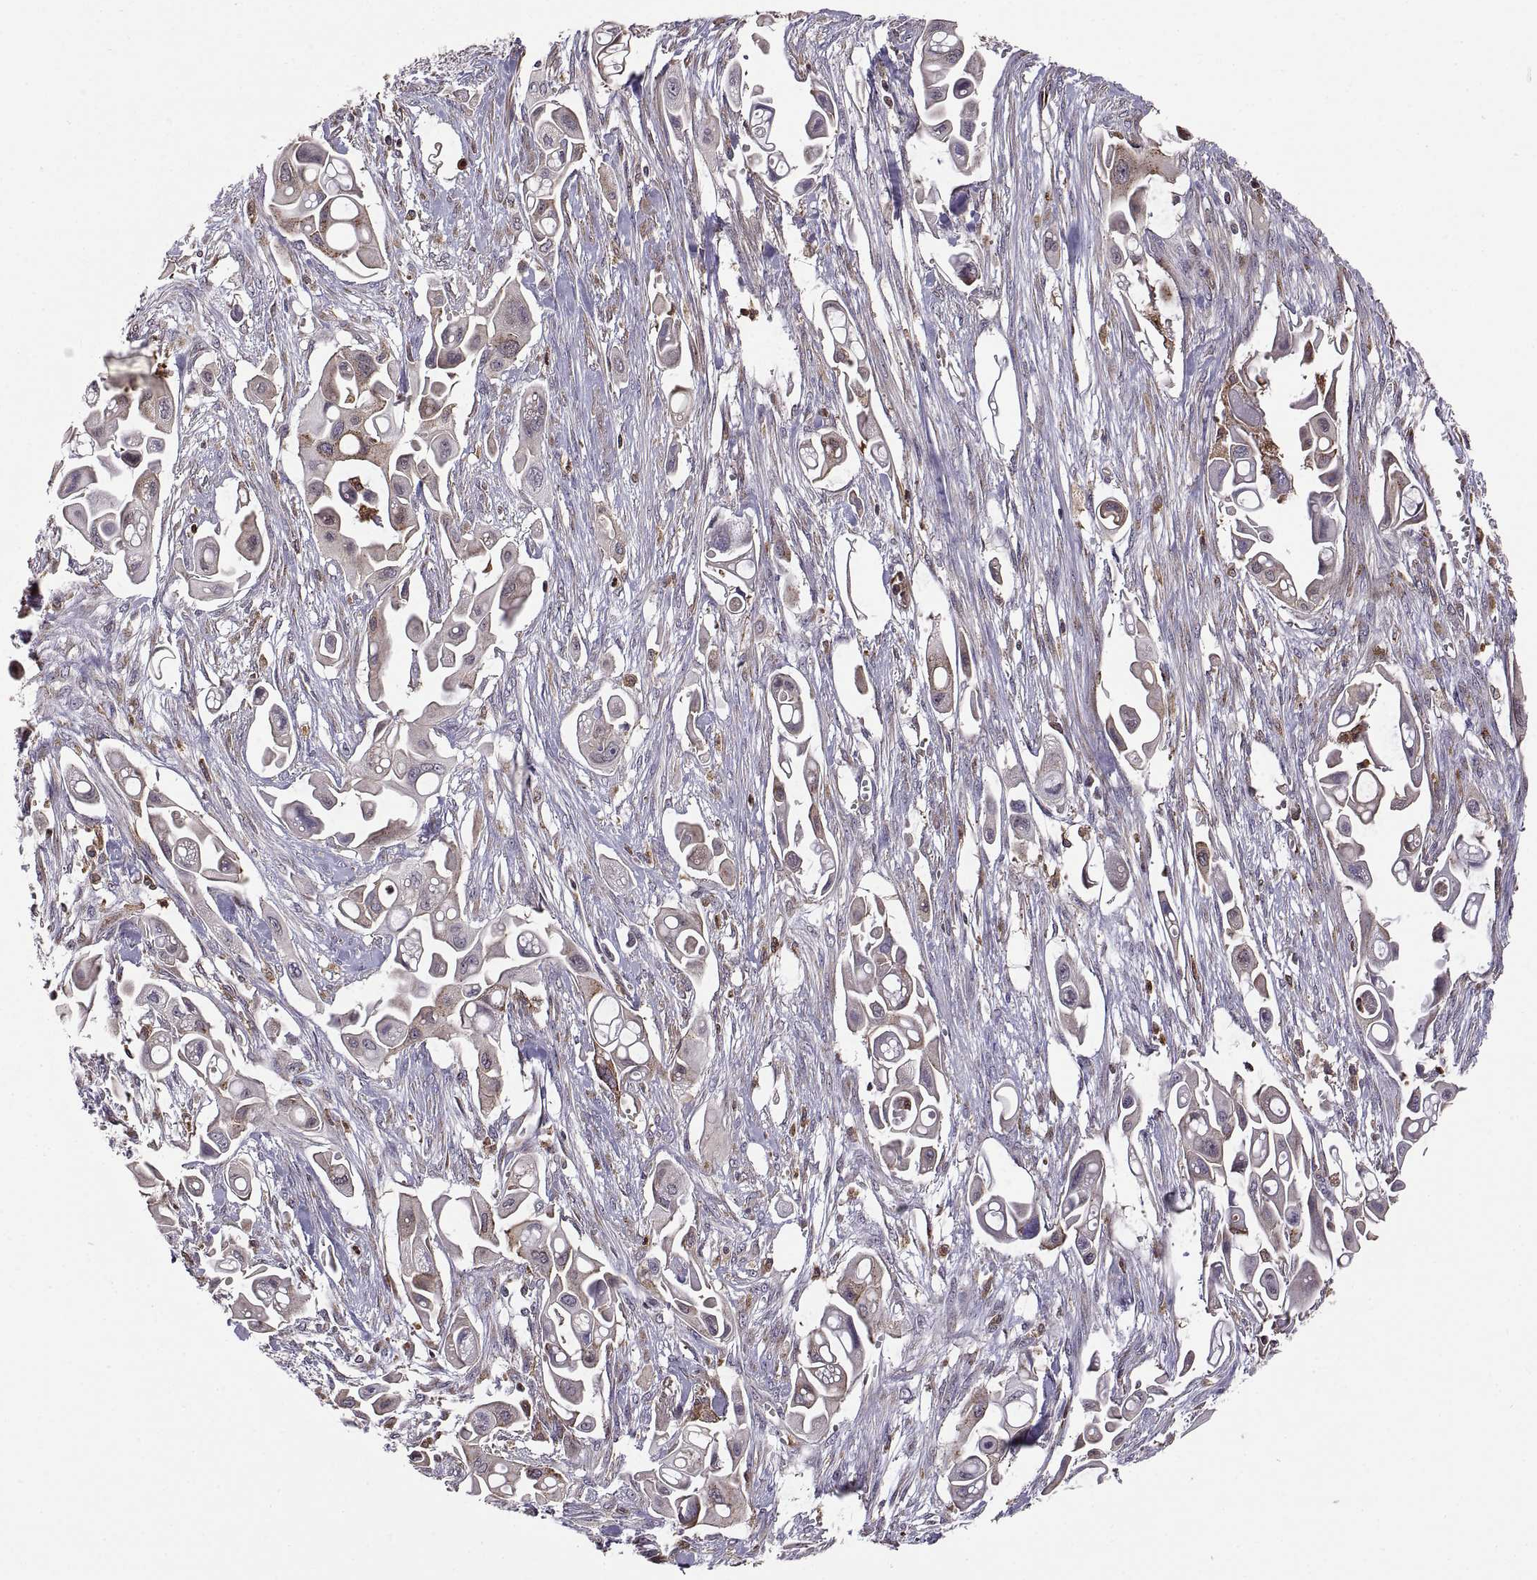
{"staining": {"intensity": "moderate", "quantity": "<25%", "location": "cytoplasmic/membranous"}, "tissue": "pancreatic cancer", "cell_type": "Tumor cells", "image_type": "cancer", "snomed": [{"axis": "morphology", "description": "Adenocarcinoma, NOS"}, {"axis": "topography", "description": "Pancreas"}], "caption": "IHC photomicrograph of human adenocarcinoma (pancreatic) stained for a protein (brown), which demonstrates low levels of moderate cytoplasmic/membranous expression in approximately <25% of tumor cells.", "gene": "ACAP1", "patient": {"sex": "male", "age": 50}}